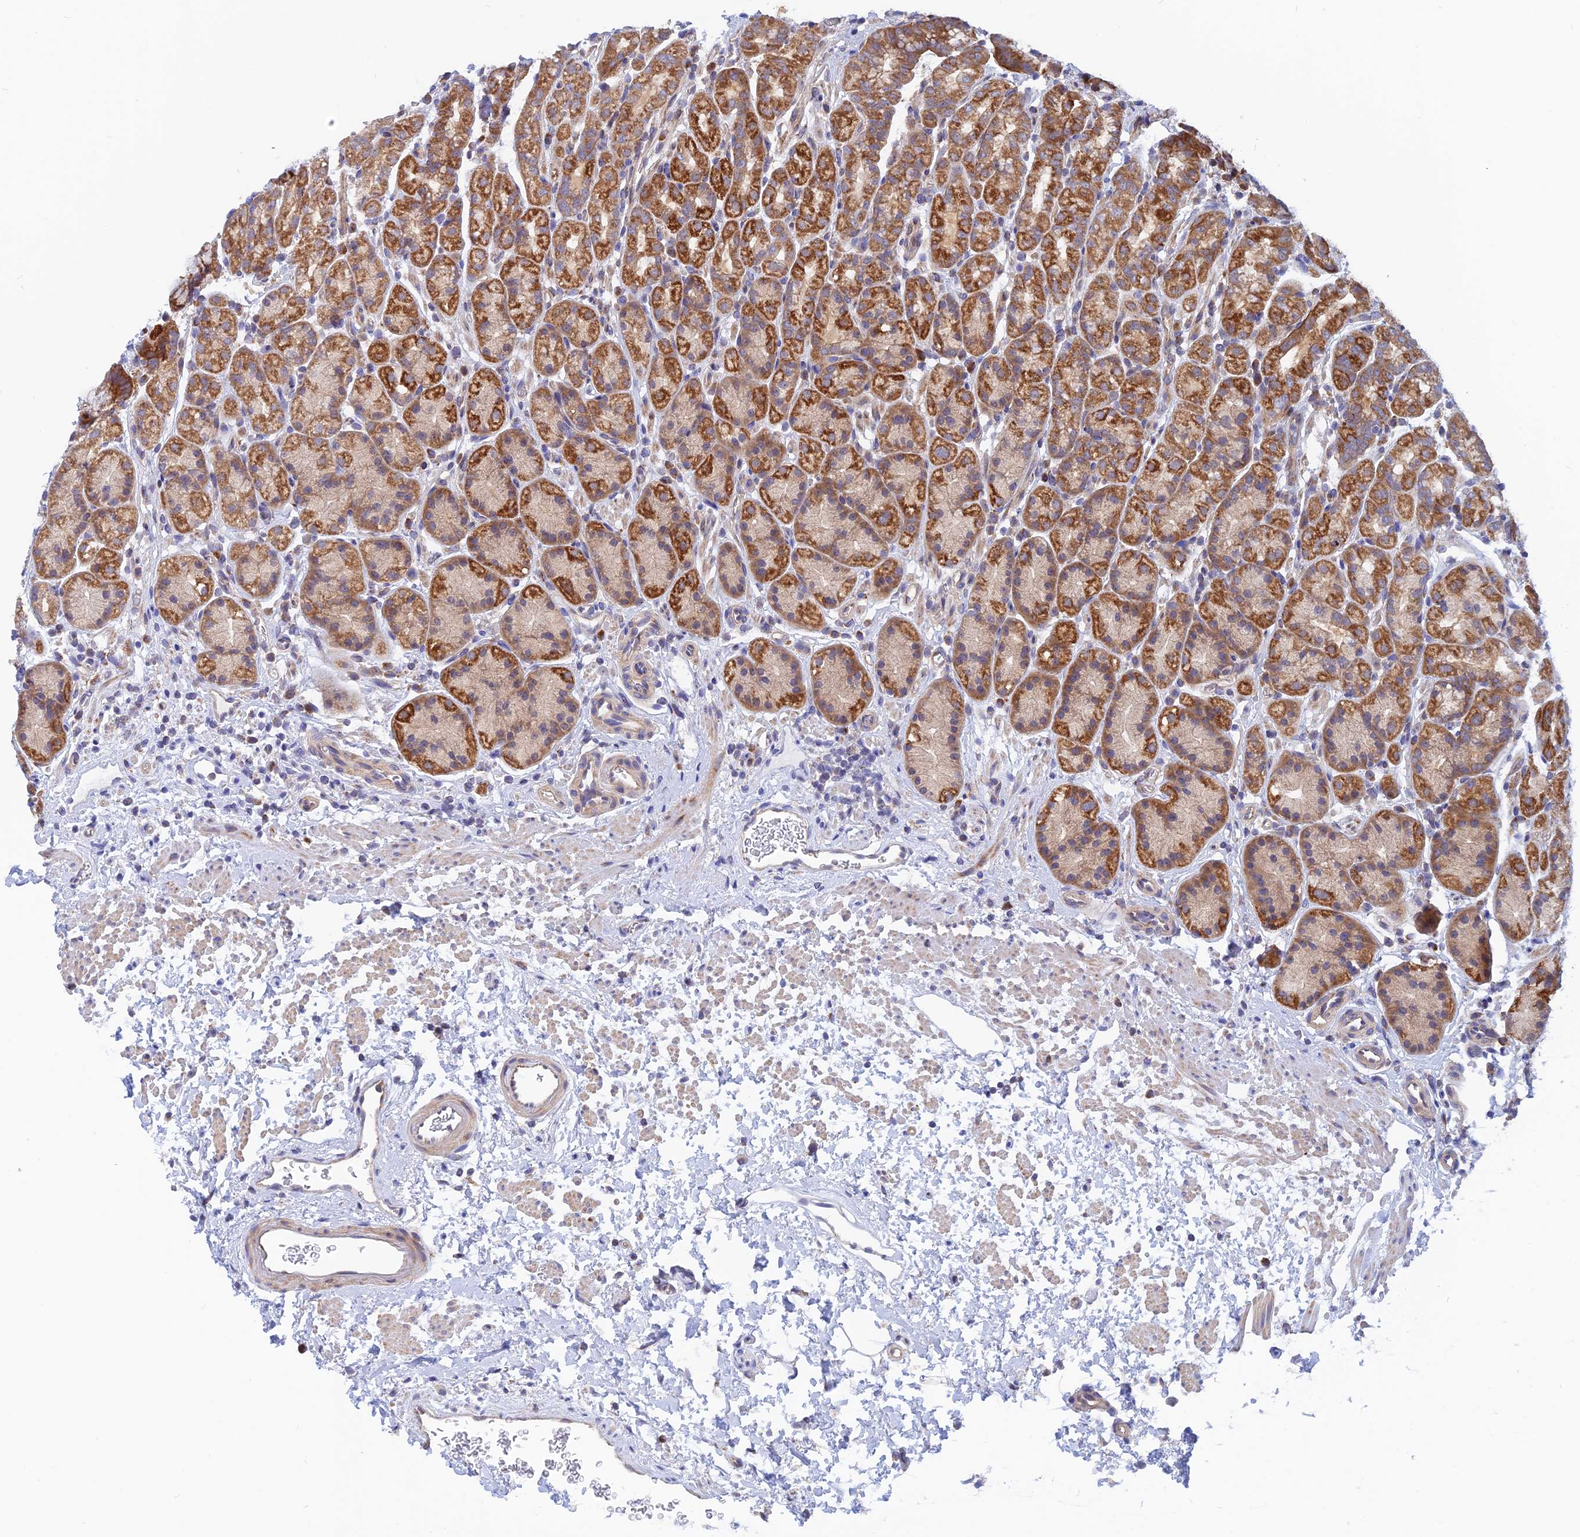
{"staining": {"intensity": "moderate", "quantity": ">75%", "location": "cytoplasmic/membranous"}, "tissue": "stomach", "cell_type": "Glandular cells", "image_type": "normal", "snomed": [{"axis": "morphology", "description": "Normal tissue, NOS"}, {"axis": "topography", "description": "Stomach"}], "caption": "Glandular cells exhibit medium levels of moderate cytoplasmic/membranous positivity in about >75% of cells in normal stomach.", "gene": "DNAJC16", "patient": {"sex": "male", "age": 63}}